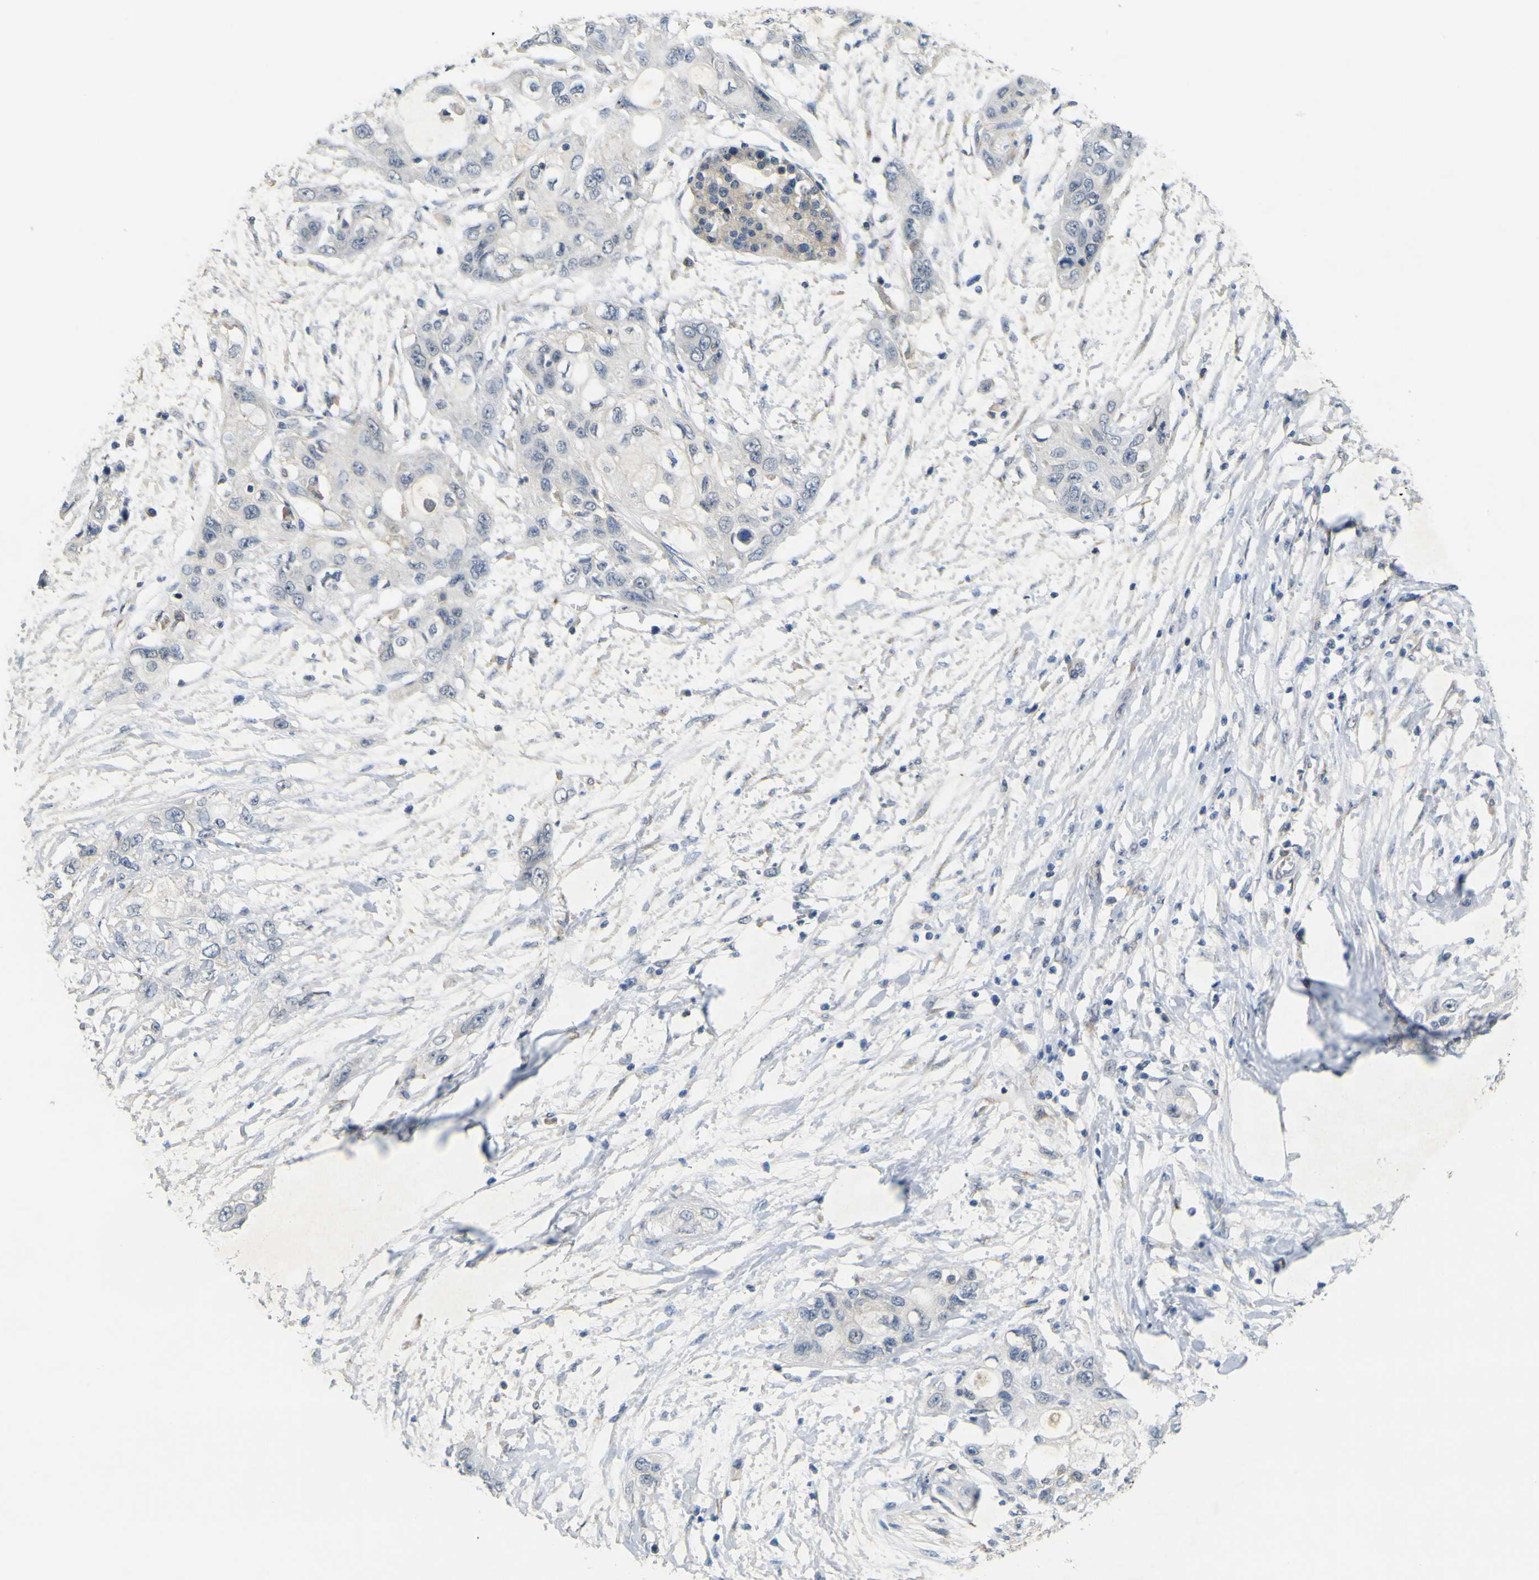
{"staining": {"intensity": "negative", "quantity": "none", "location": "none"}, "tissue": "pancreatic cancer", "cell_type": "Tumor cells", "image_type": "cancer", "snomed": [{"axis": "morphology", "description": "Adenocarcinoma, NOS"}, {"axis": "topography", "description": "Pancreas"}], "caption": "Micrograph shows no significant protein staining in tumor cells of pancreatic adenocarcinoma.", "gene": "IGF2R", "patient": {"sex": "female", "age": 70}}